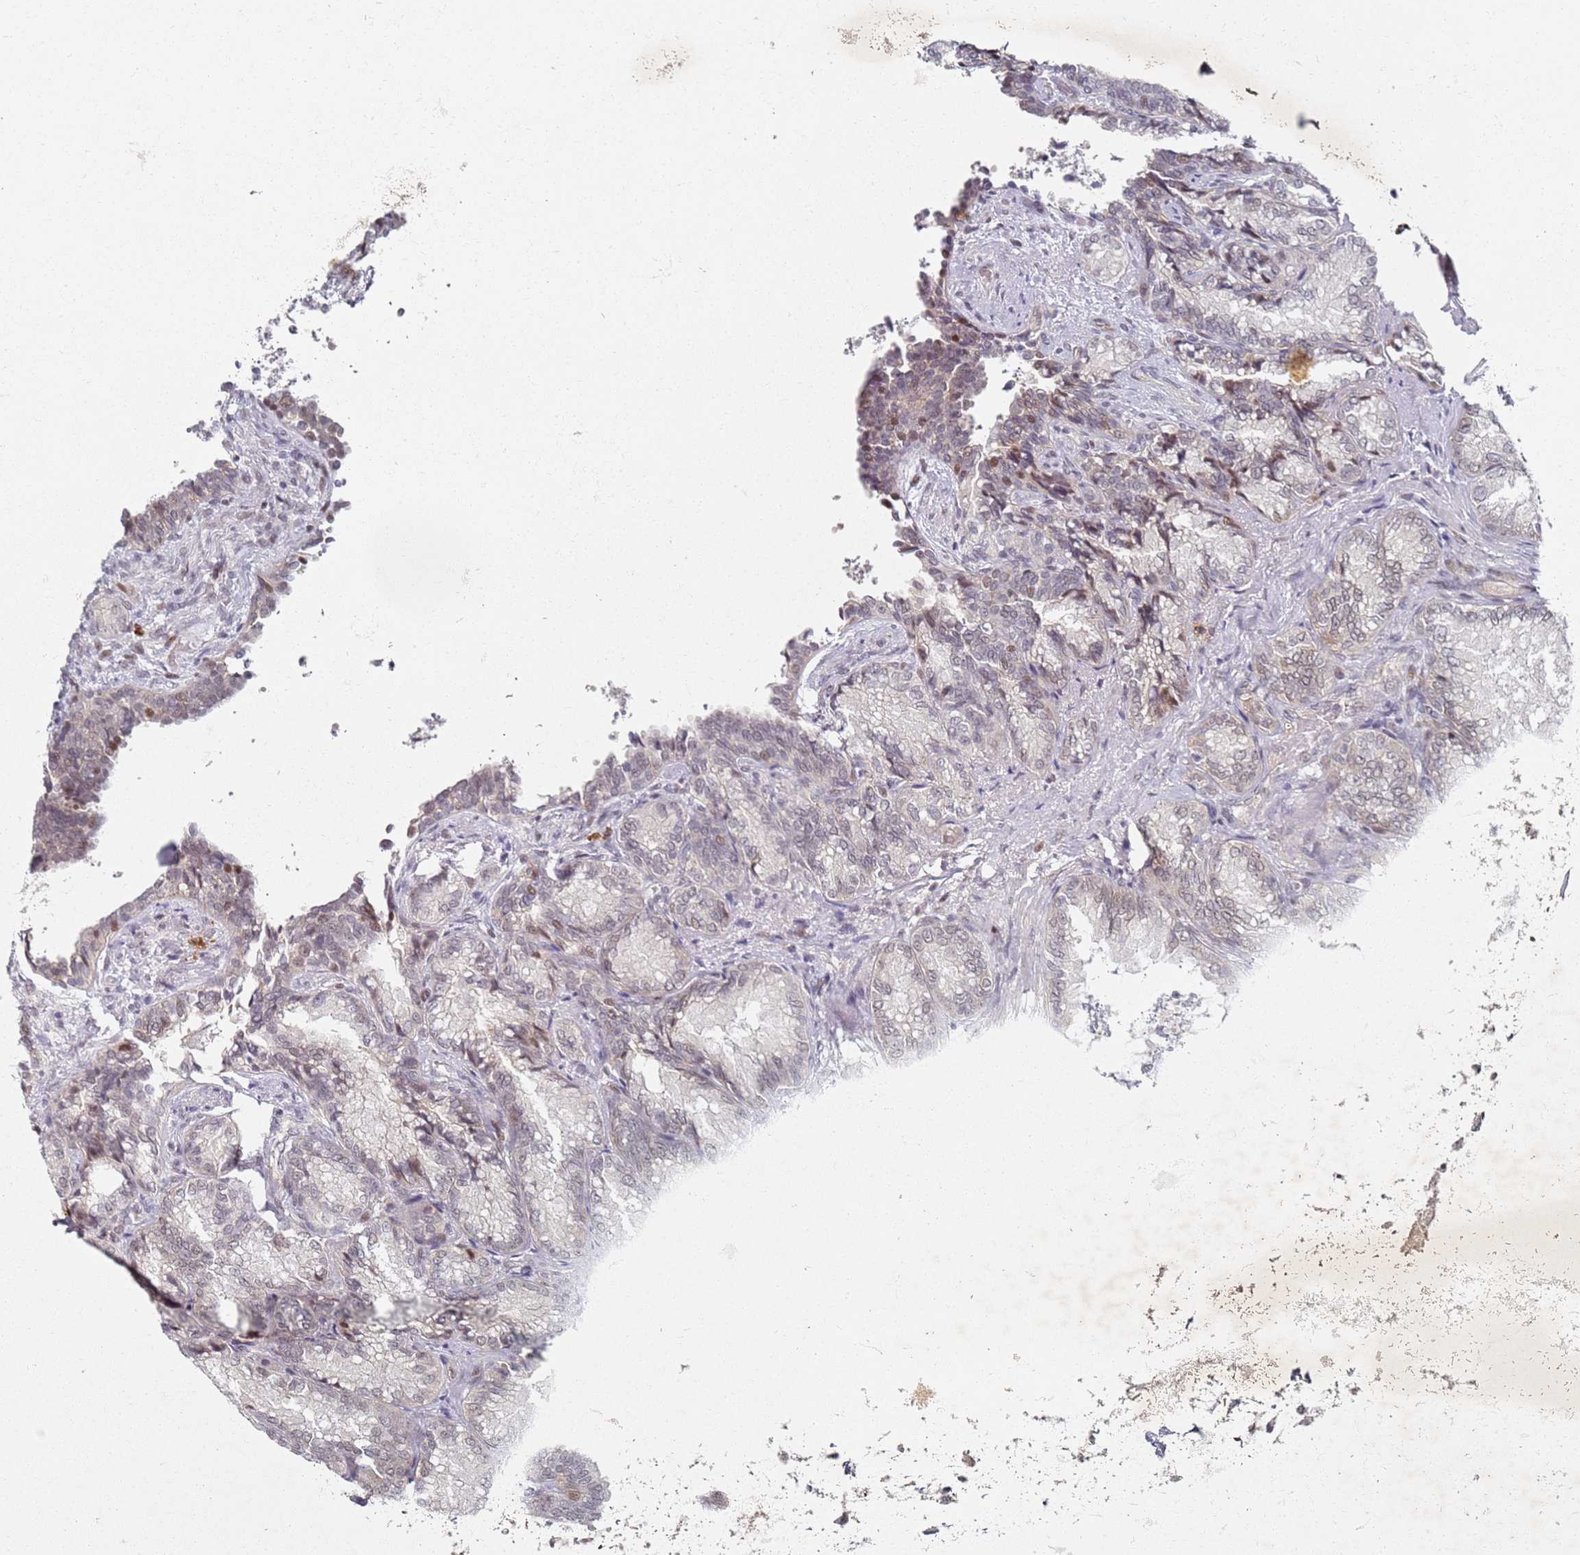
{"staining": {"intensity": "weak", "quantity": "<25%", "location": "nuclear"}, "tissue": "seminal vesicle", "cell_type": "Glandular cells", "image_type": "normal", "snomed": [{"axis": "morphology", "description": "Normal tissue, NOS"}, {"axis": "topography", "description": "Seminal veicle"}], "caption": "The image shows no significant positivity in glandular cells of seminal vesicle. (DAB IHC, high magnification).", "gene": "ATF6B", "patient": {"sex": "male", "age": 58}}